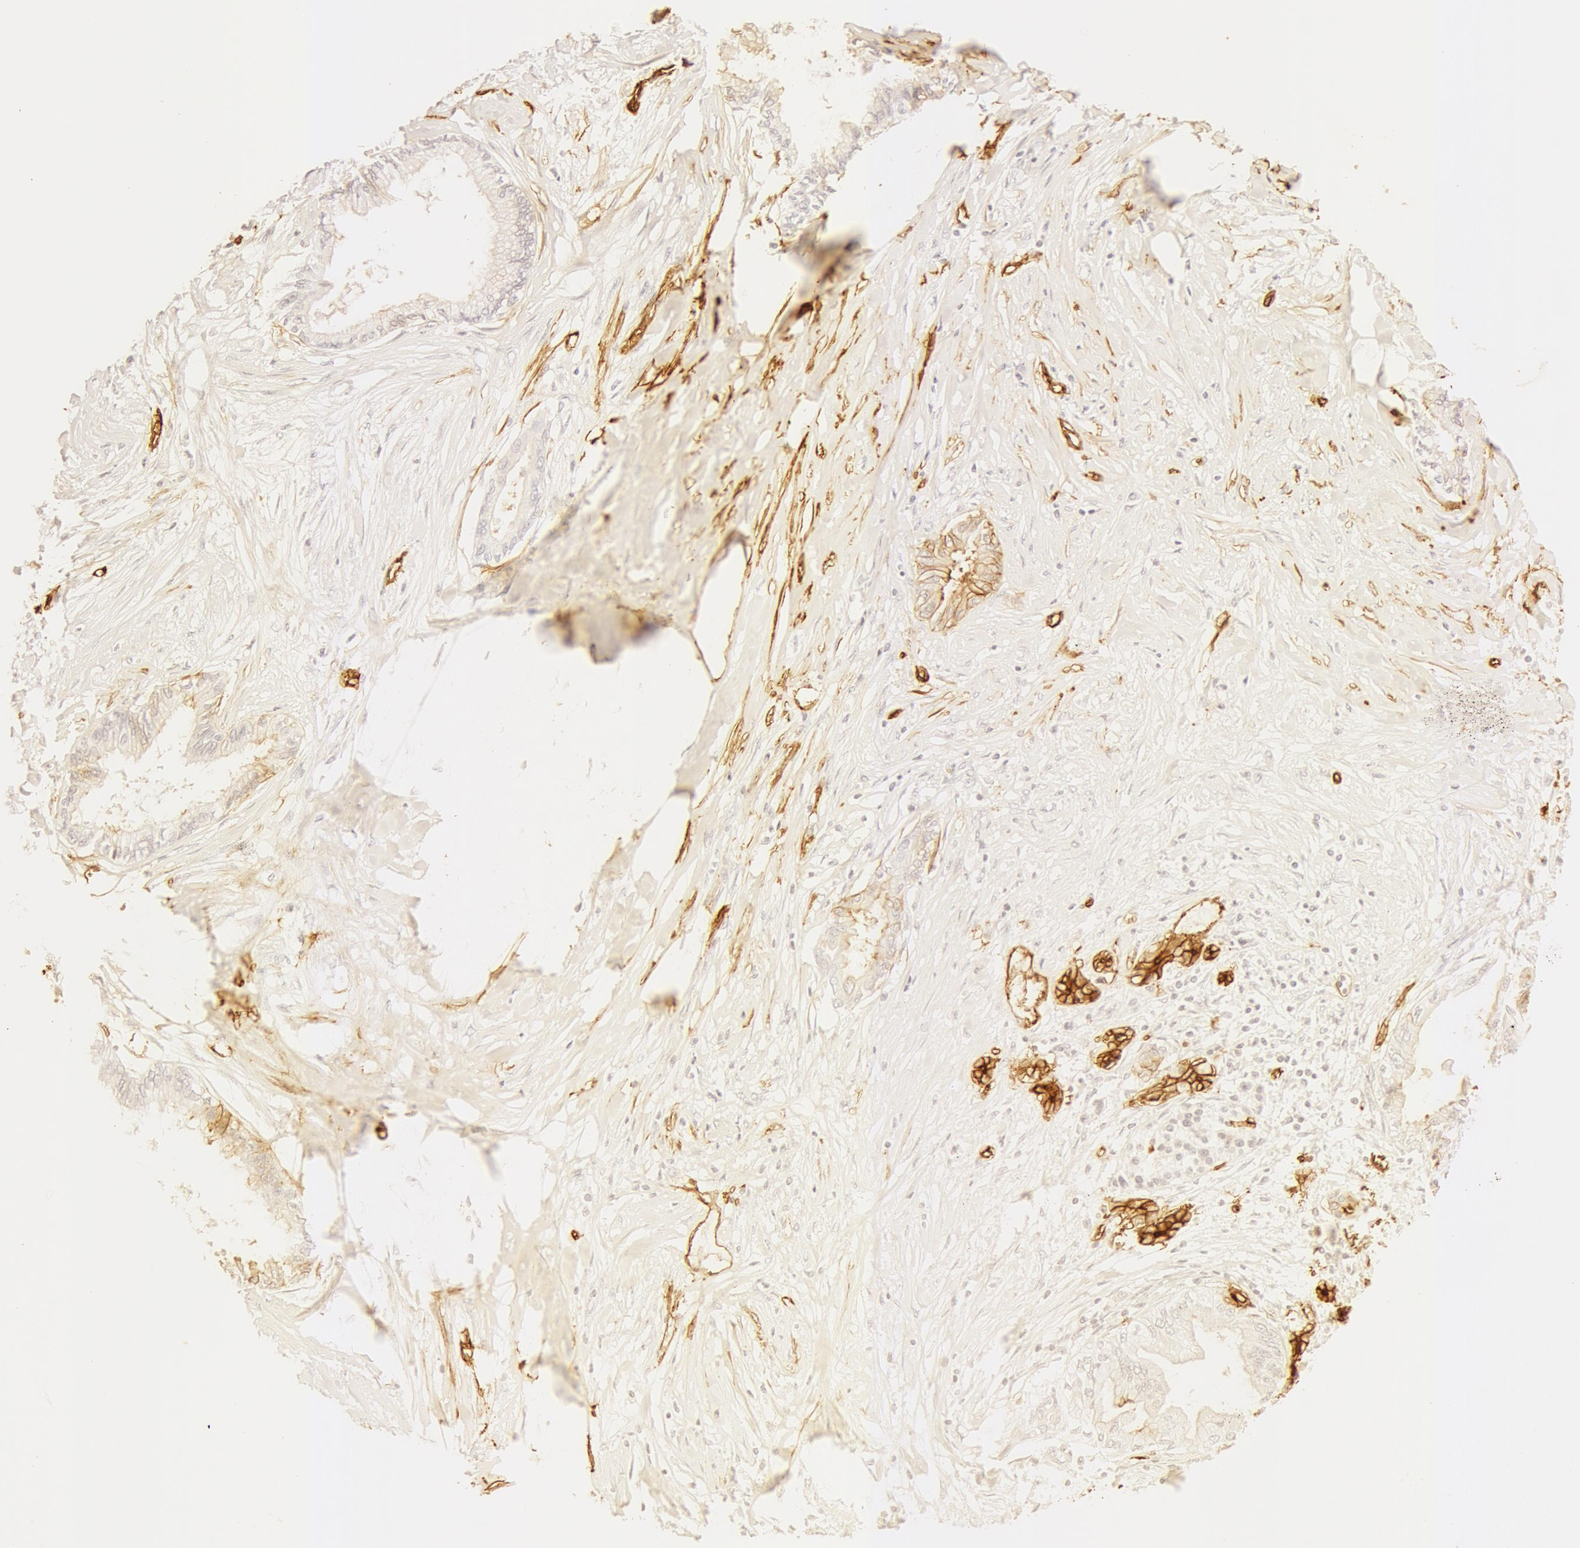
{"staining": {"intensity": "negative", "quantity": "none", "location": "none"}, "tissue": "pancreatic cancer", "cell_type": "Tumor cells", "image_type": "cancer", "snomed": [{"axis": "morphology", "description": "Adenocarcinoma, NOS"}, {"axis": "topography", "description": "Pancreas"}], "caption": "Image shows no protein staining in tumor cells of pancreatic cancer (adenocarcinoma) tissue.", "gene": "AQP1", "patient": {"sex": "female", "age": 64}}